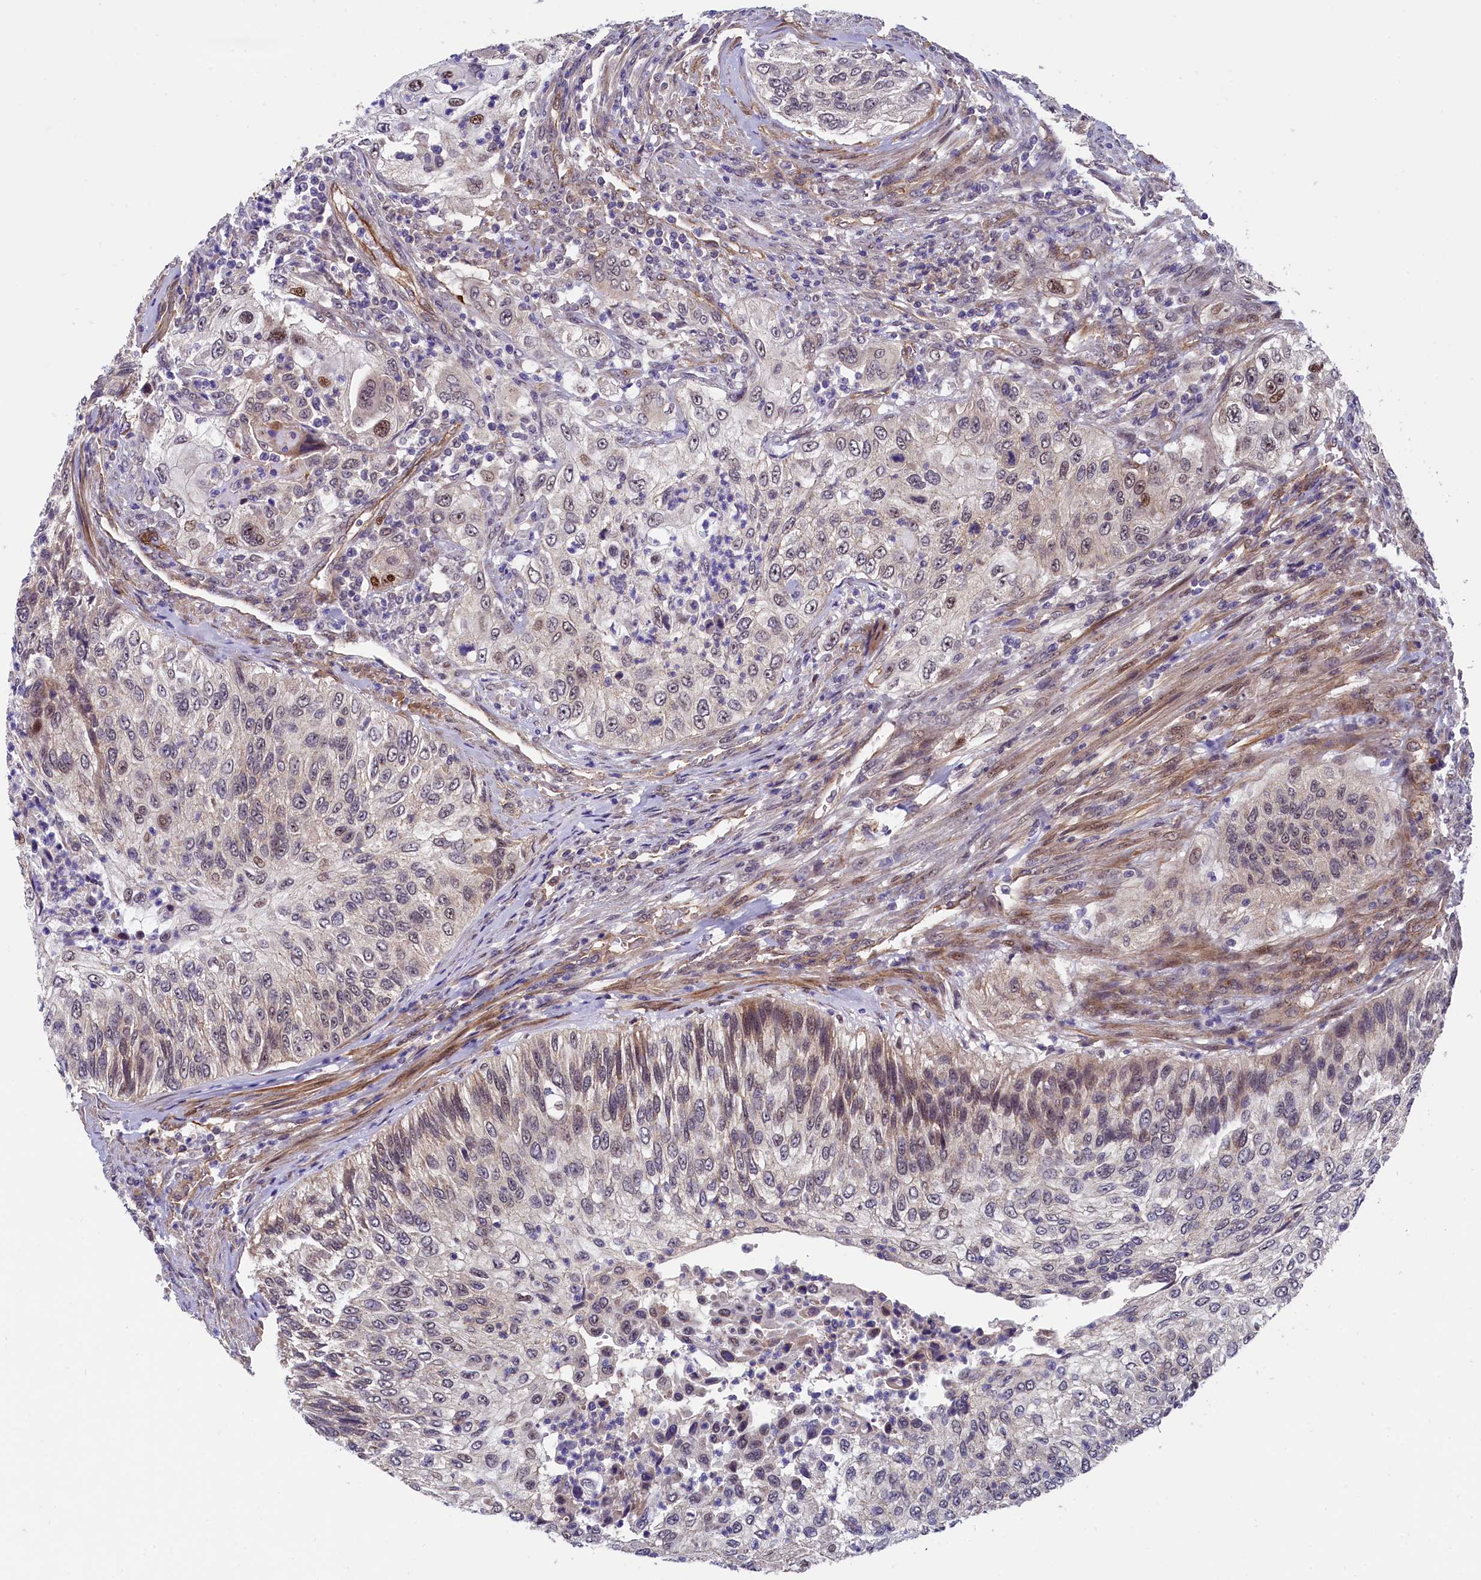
{"staining": {"intensity": "weak", "quantity": "<25%", "location": "nuclear"}, "tissue": "urothelial cancer", "cell_type": "Tumor cells", "image_type": "cancer", "snomed": [{"axis": "morphology", "description": "Urothelial carcinoma, High grade"}, {"axis": "topography", "description": "Urinary bladder"}], "caption": "The micrograph demonstrates no staining of tumor cells in urothelial cancer.", "gene": "ARL14EP", "patient": {"sex": "female", "age": 60}}